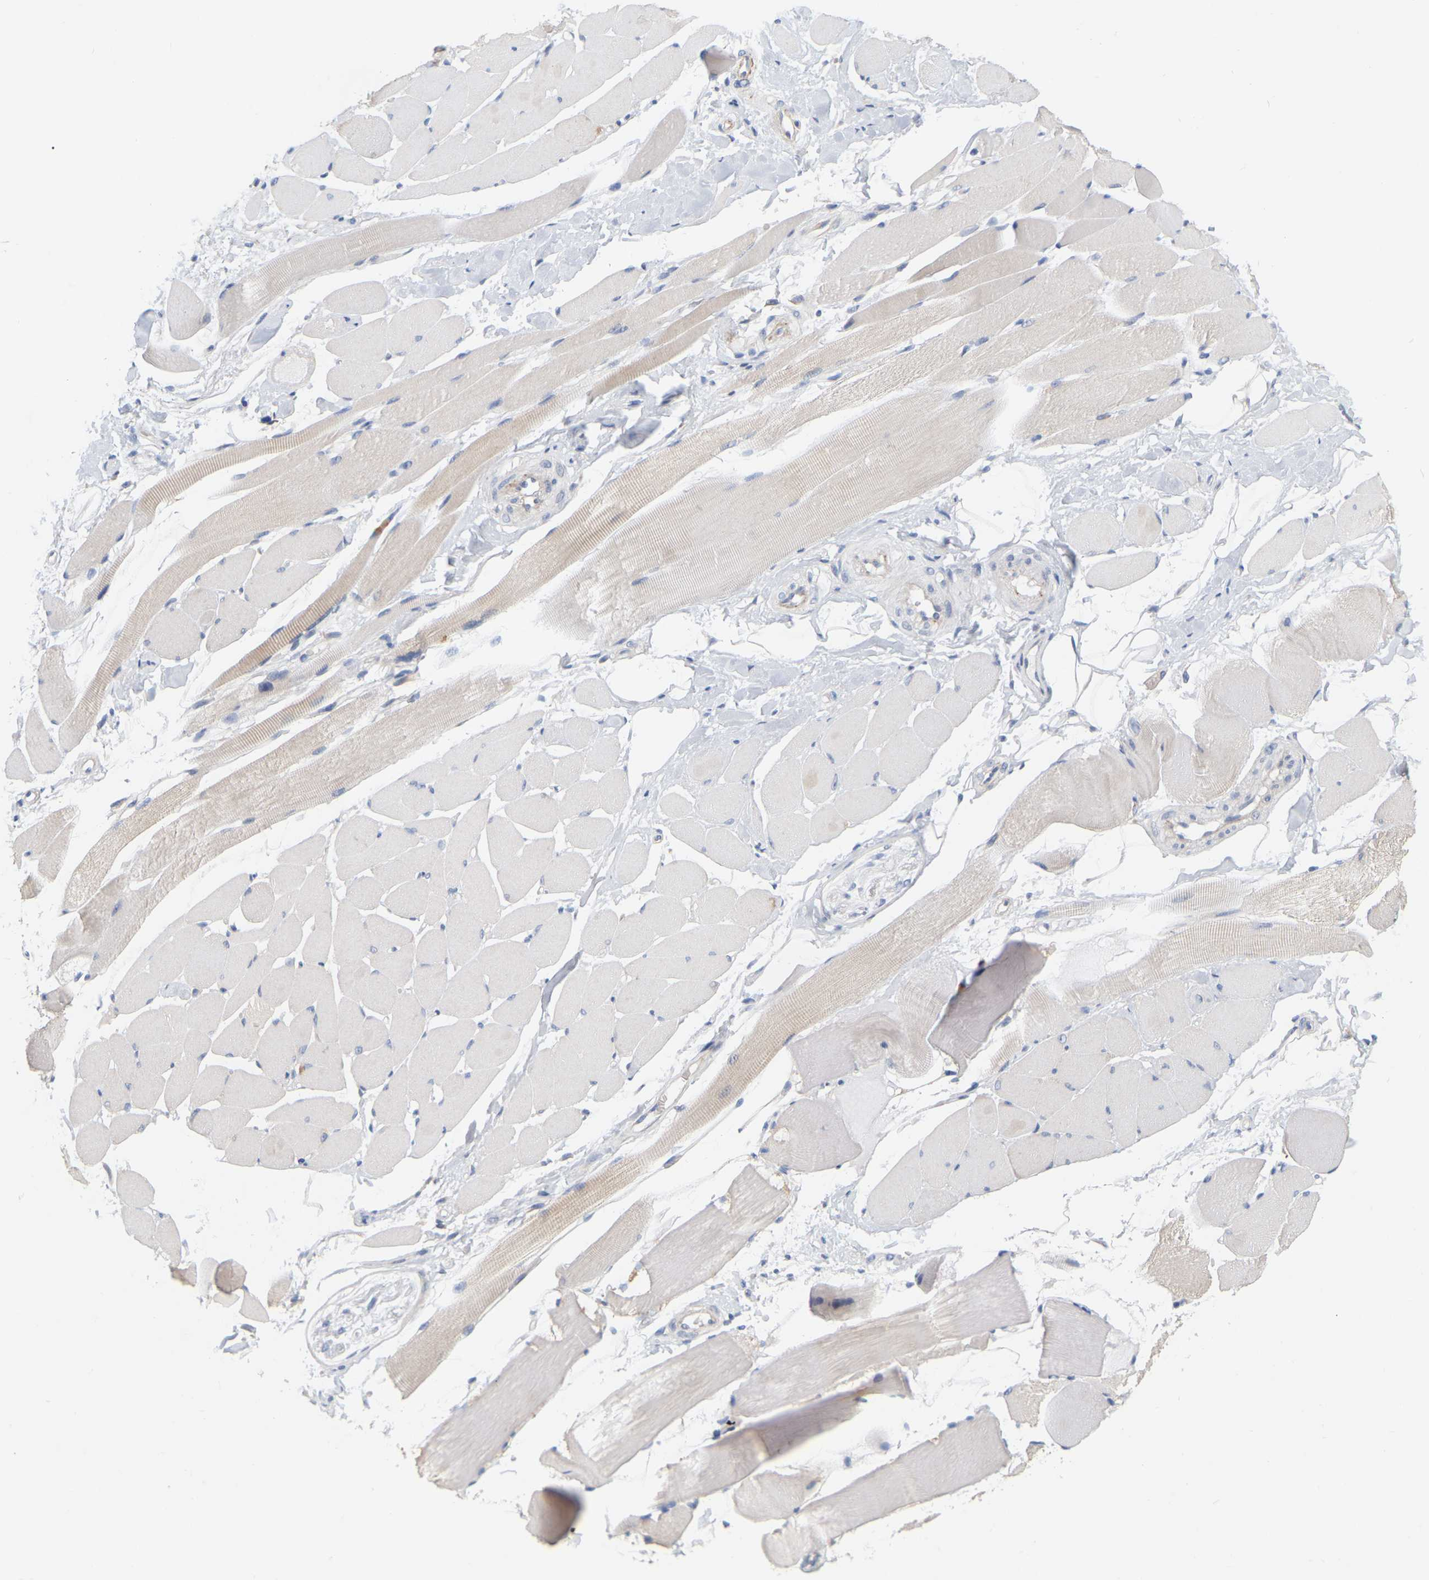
{"staining": {"intensity": "weak", "quantity": "<25%", "location": "cytoplasmic/membranous"}, "tissue": "skeletal muscle", "cell_type": "Myocytes", "image_type": "normal", "snomed": [{"axis": "morphology", "description": "Normal tissue, NOS"}, {"axis": "topography", "description": "Skeletal muscle"}, {"axis": "topography", "description": "Peripheral nerve tissue"}], "caption": "Immunohistochemistry image of unremarkable skeletal muscle: human skeletal muscle stained with DAB (3,3'-diaminobenzidine) displays no significant protein expression in myocytes.", "gene": "MINDY4", "patient": {"sex": "female", "age": 84}}